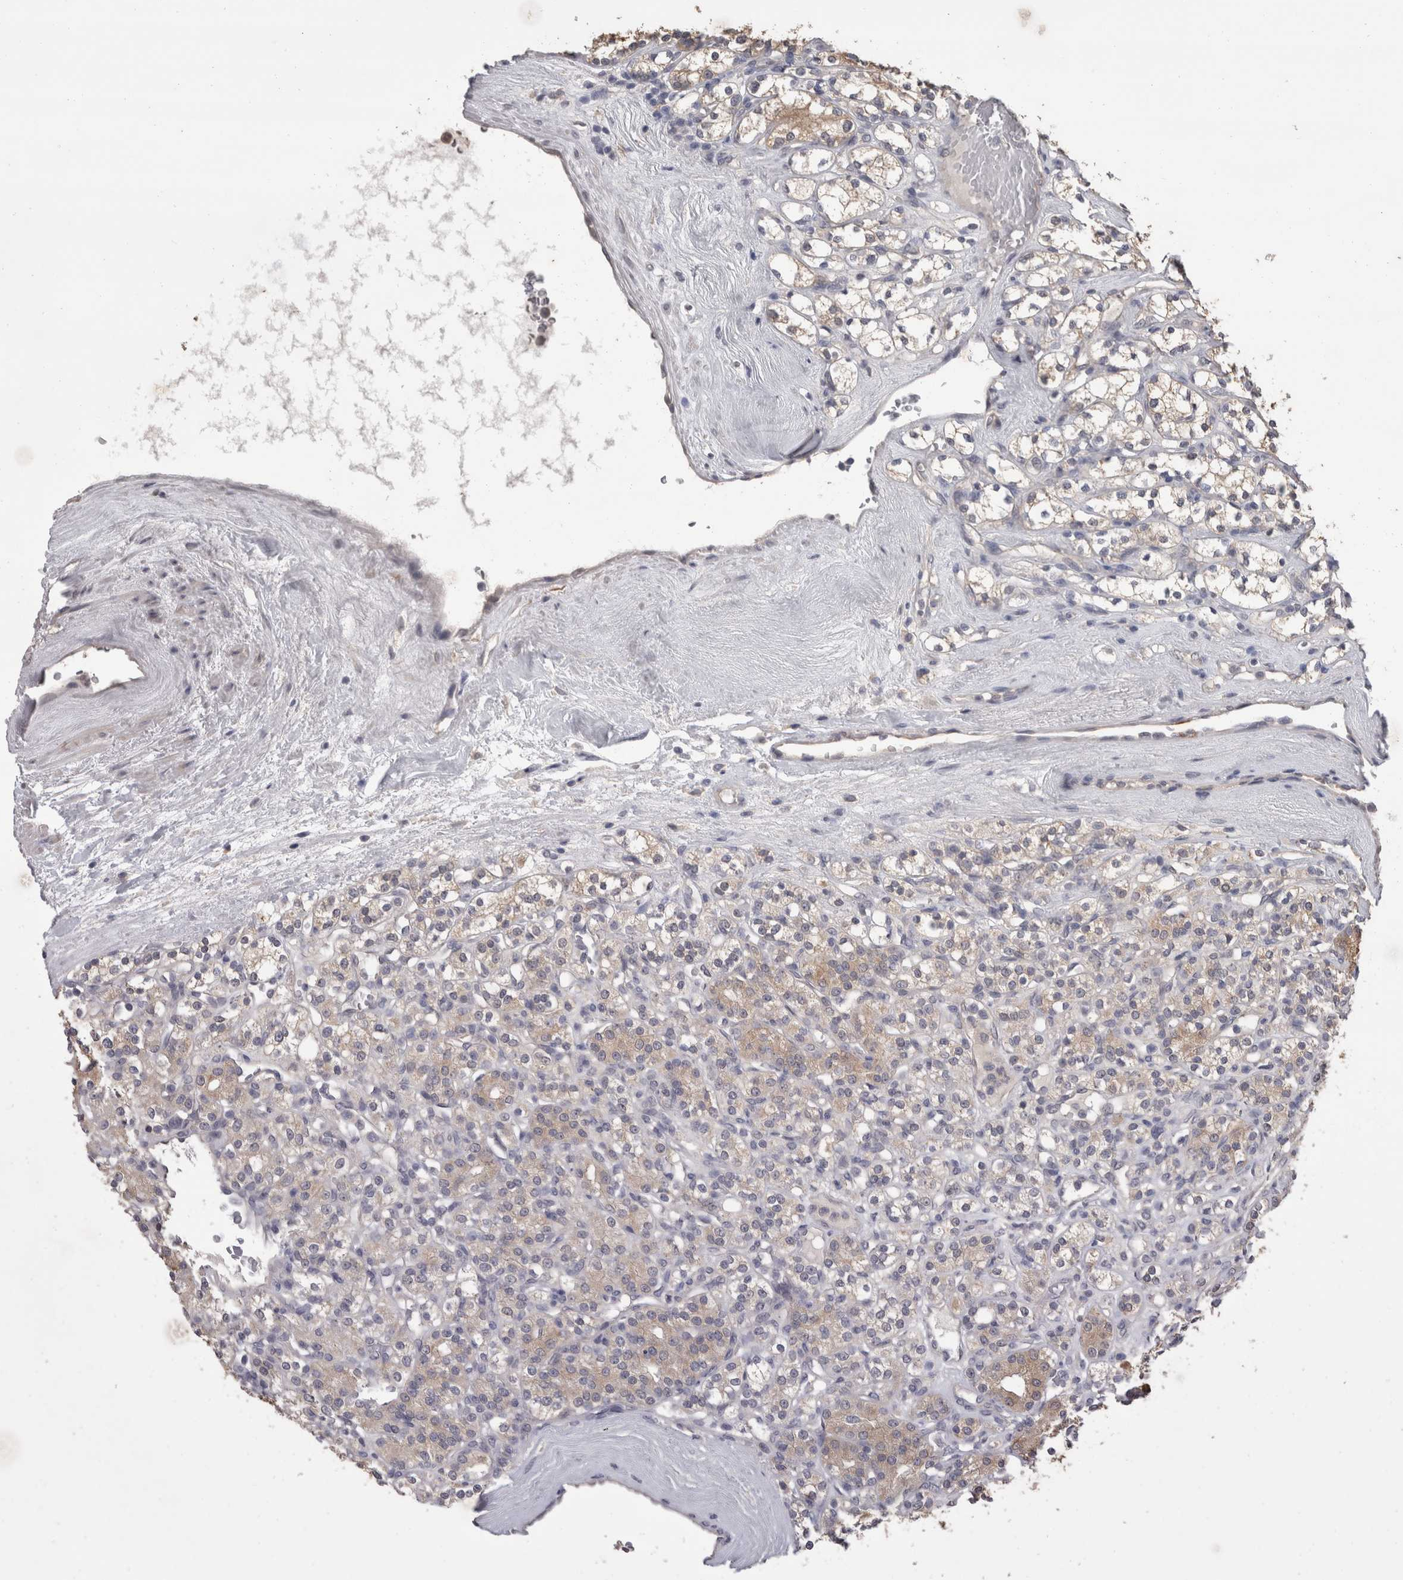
{"staining": {"intensity": "moderate", "quantity": "<25%", "location": "cytoplasmic/membranous"}, "tissue": "renal cancer", "cell_type": "Tumor cells", "image_type": "cancer", "snomed": [{"axis": "morphology", "description": "Adenocarcinoma, NOS"}, {"axis": "topography", "description": "Kidney"}], "caption": "A high-resolution histopathology image shows immunohistochemistry staining of renal cancer, which exhibits moderate cytoplasmic/membranous positivity in about <25% of tumor cells.", "gene": "FHOD3", "patient": {"sex": "male", "age": 77}}